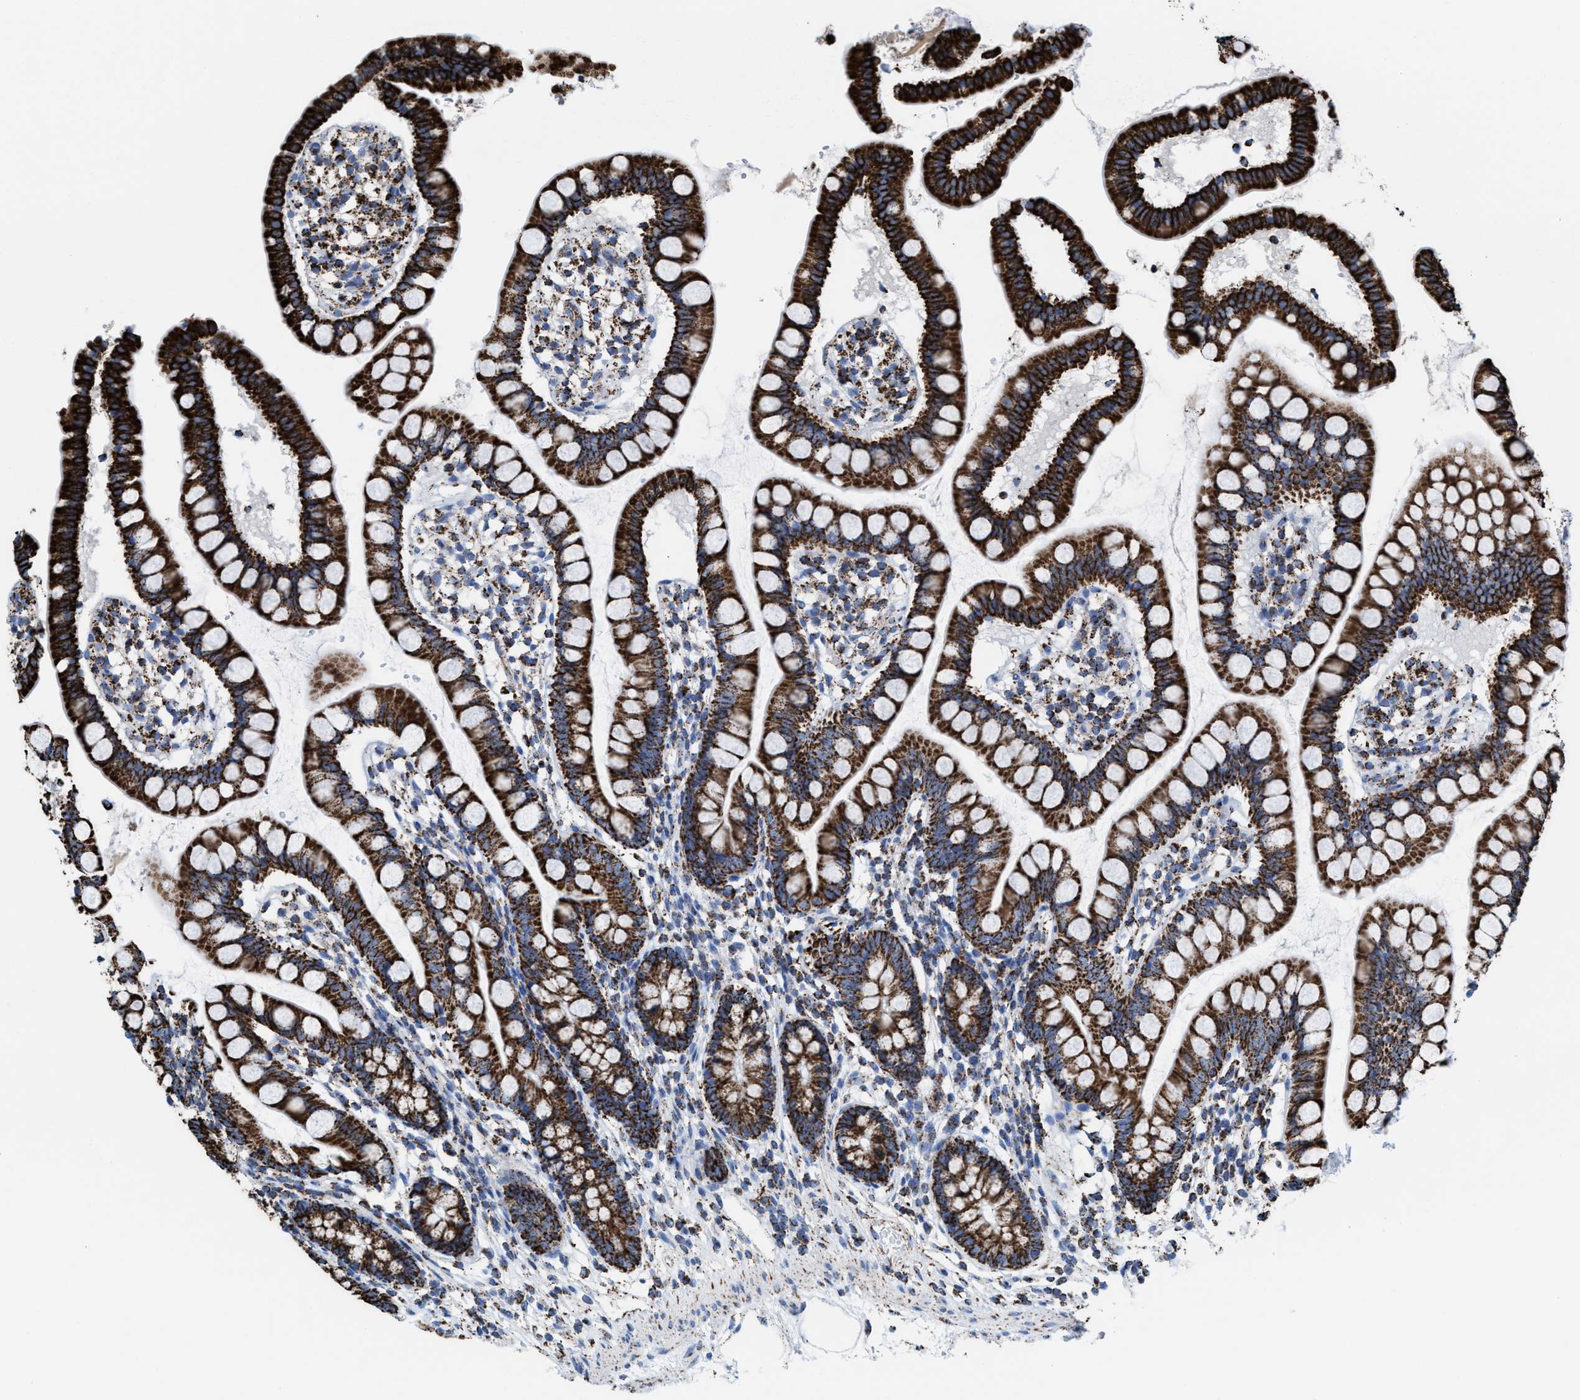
{"staining": {"intensity": "strong", "quantity": ">75%", "location": "cytoplasmic/membranous"}, "tissue": "small intestine", "cell_type": "Glandular cells", "image_type": "normal", "snomed": [{"axis": "morphology", "description": "Normal tissue, NOS"}, {"axis": "topography", "description": "Small intestine"}], "caption": "A high-resolution image shows immunohistochemistry (IHC) staining of benign small intestine, which exhibits strong cytoplasmic/membranous expression in approximately >75% of glandular cells.", "gene": "ECHS1", "patient": {"sex": "female", "age": 84}}